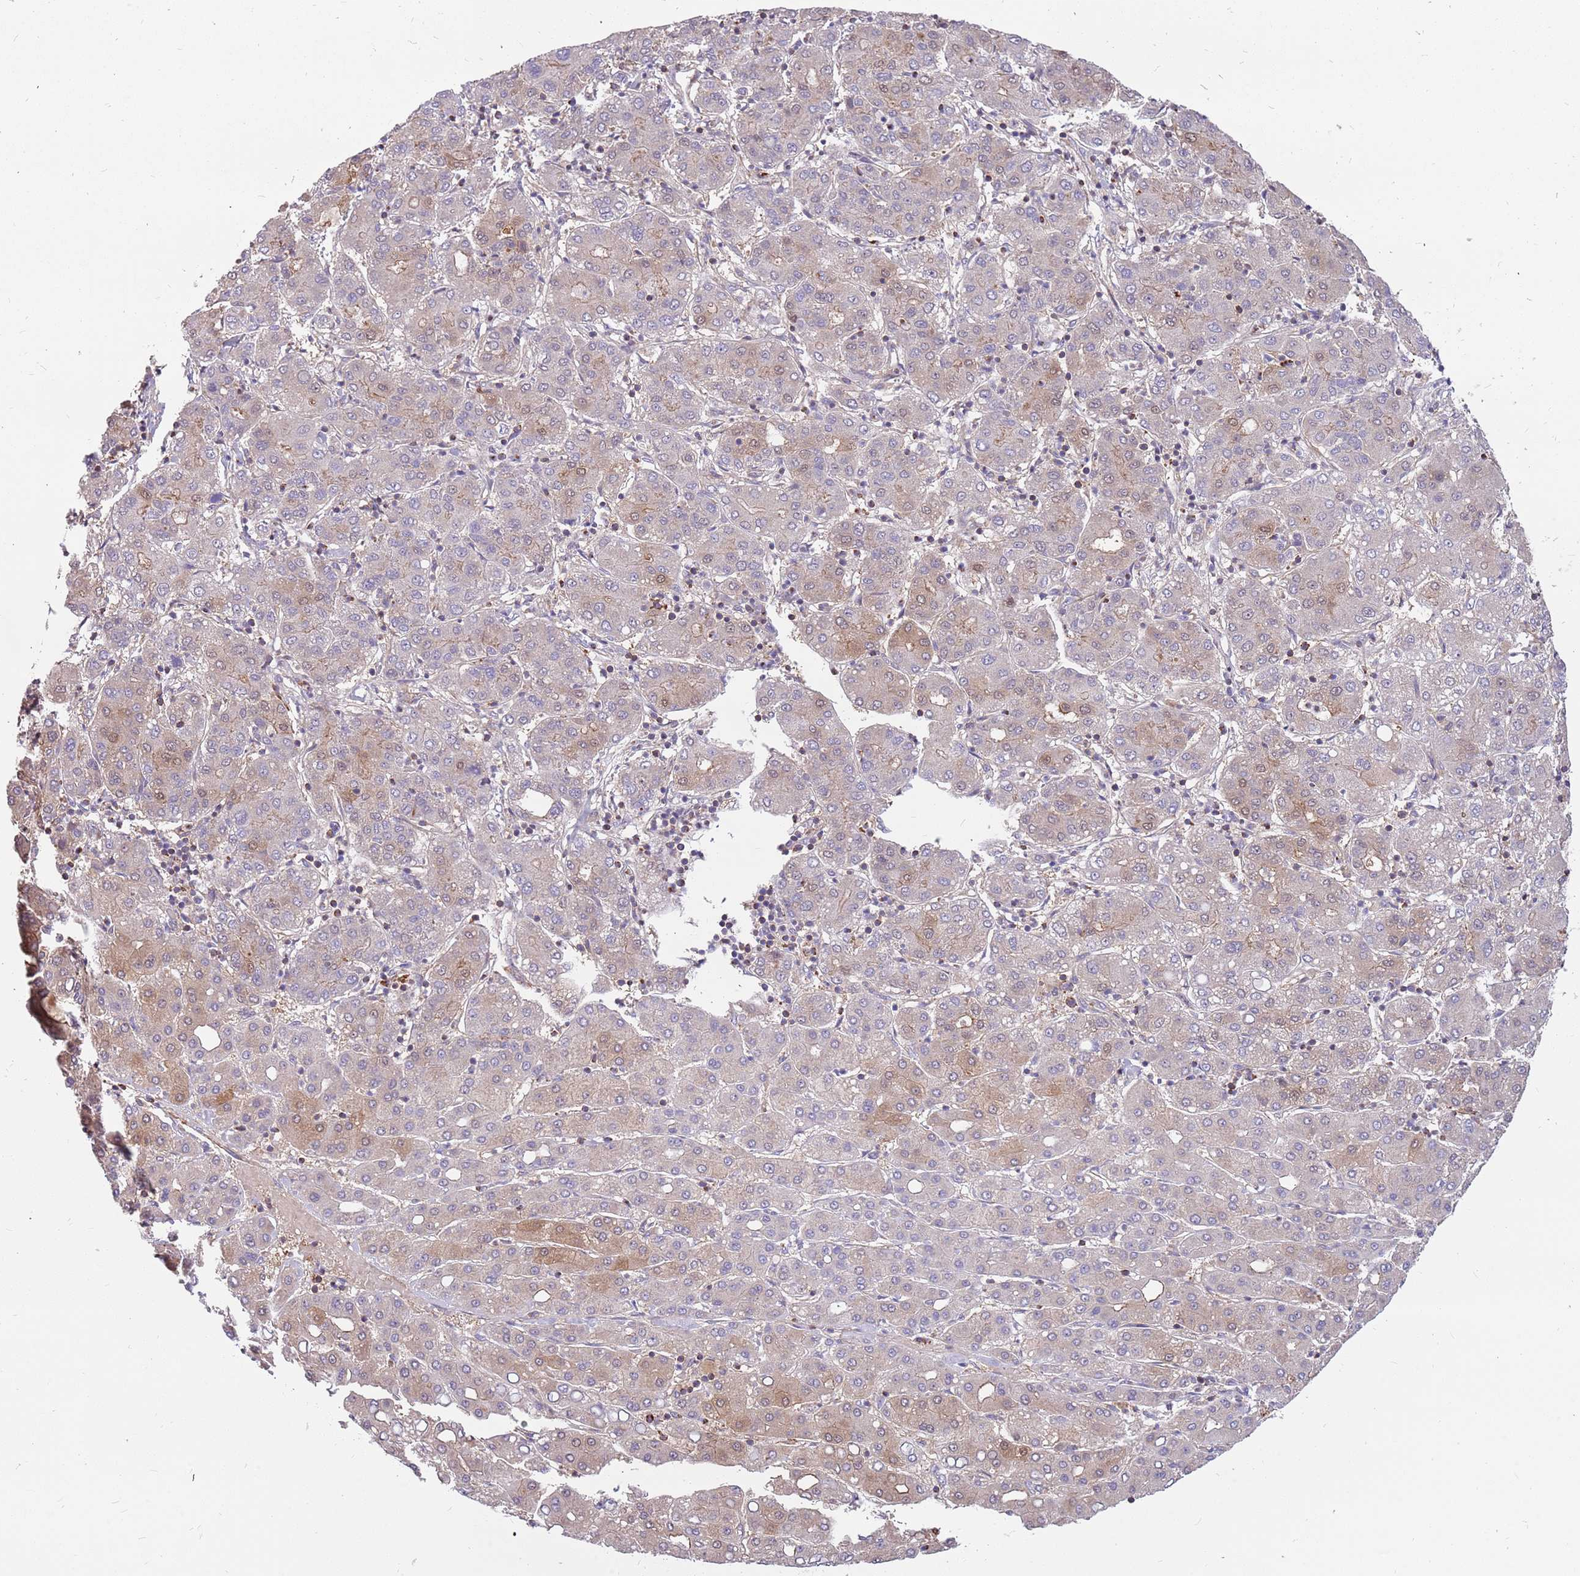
{"staining": {"intensity": "moderate", "quantity": "<25%", "location": "cytoplasmic/membranous"}, "tissue": "liver cancer", "cell_type": "Tumor cells", "image_type": "cancer", "snomed": [{"axis": "morphology", "description": "Carcinoma, Hepatocellular, NOS"}, {"axis": "topography", "description": "Liver"}], "caption": "Immunohistochemical staining of hepatocellular carcinoma (liver) demonstrates low levels of moderate cytoplasmic/membranous staining in about <25% of tumor cells.", "gene": "MVD", "patient": {"sex": "male", "age": 65}}